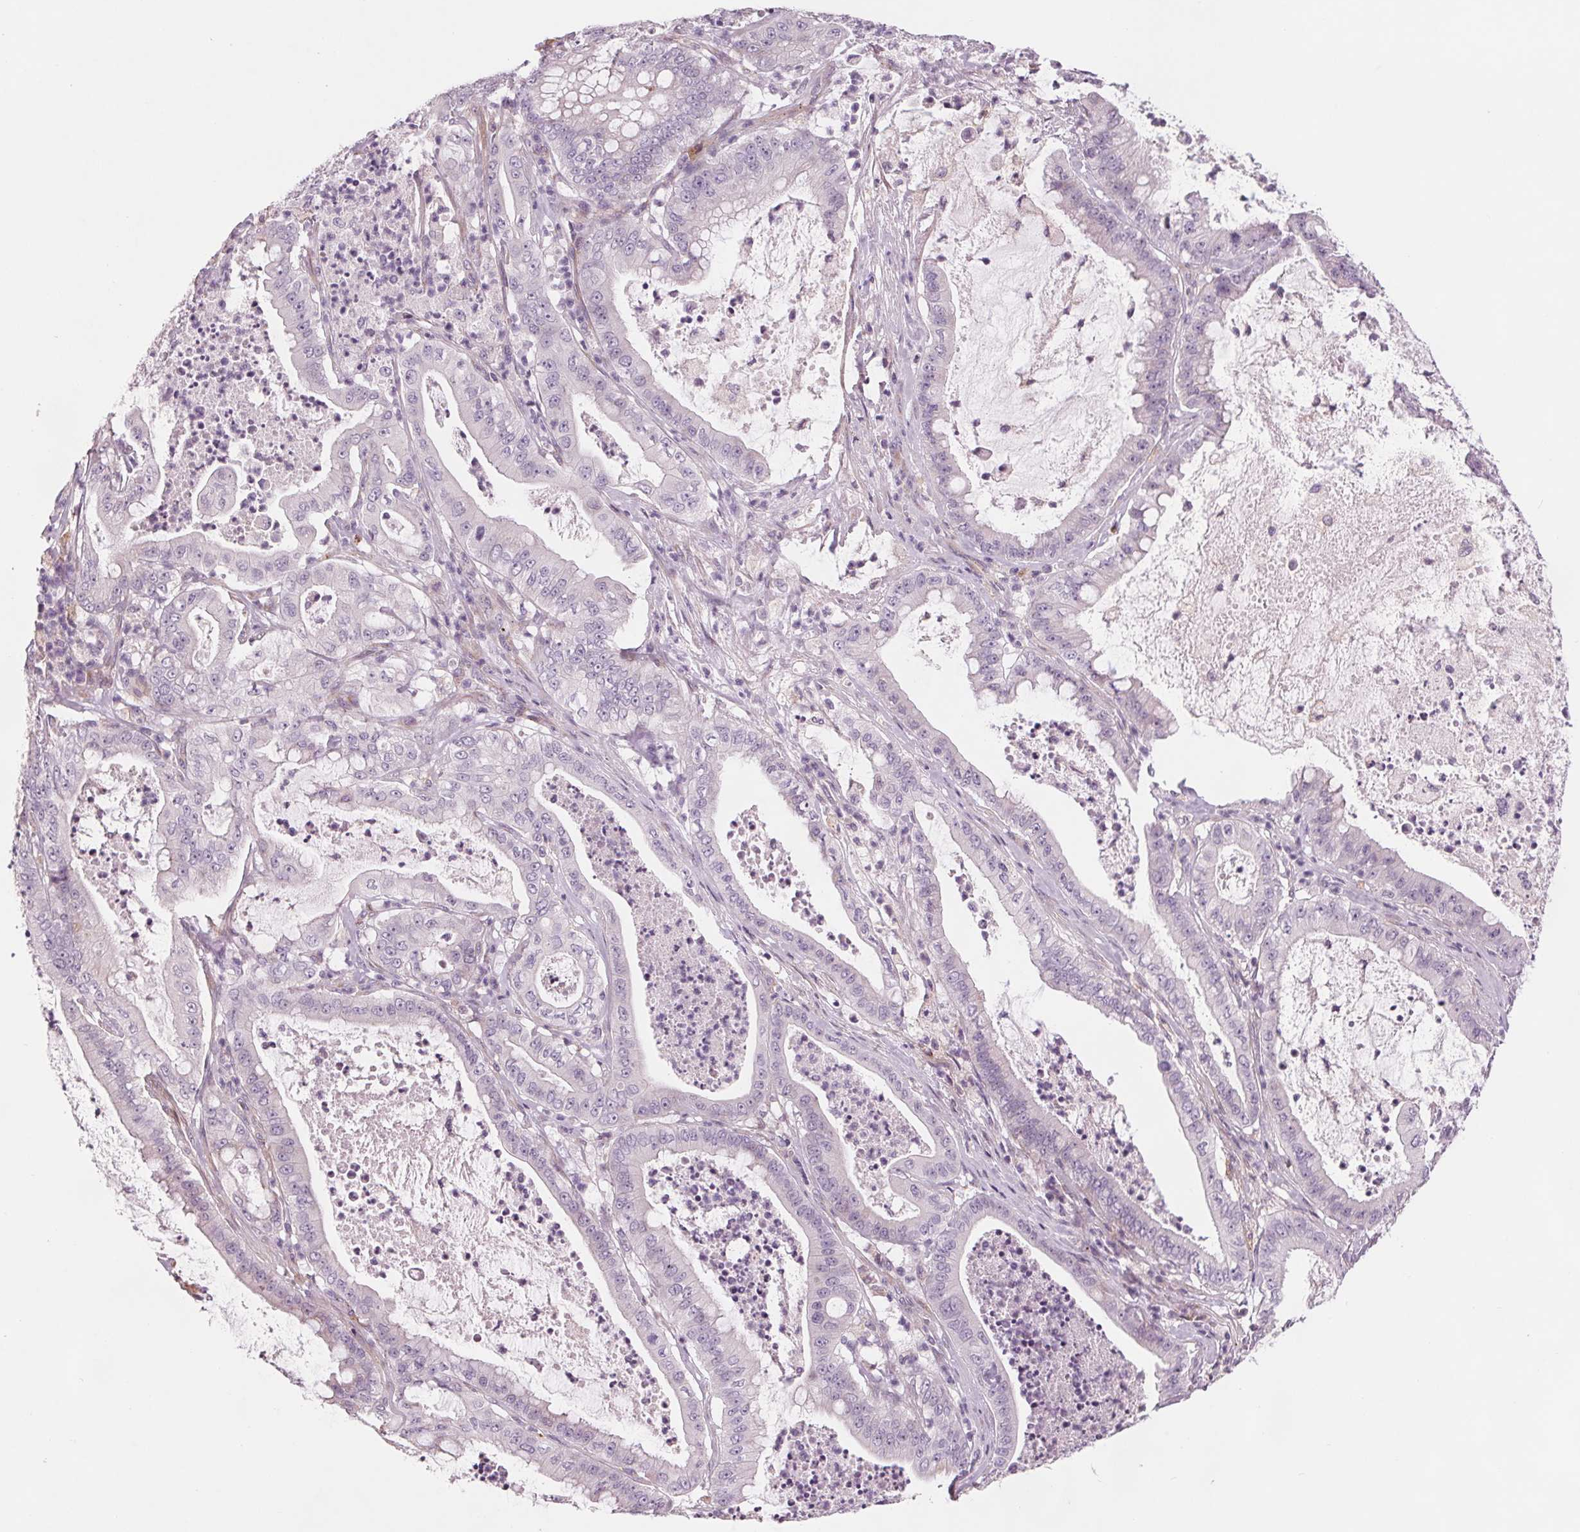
{"staining": {"intensity": "negative", "quantity": "none", "location": "none"}, "tissue": "pancreatic cancer", "cell_type": "Tumor cells", "image_type": "cancer", "snomed": [{"axis": "morphology", "description": "Adenocarcinoma, NOS"}, {"axis": "topography", "description": "Pancreas"}], "caption": "Human adenocarcinoma (pancreatic) stained for a protein using IHC shows no positivity in tumor cells.", "gene": "SAMD5", "patient": {"sex": "male", "age": 71}}